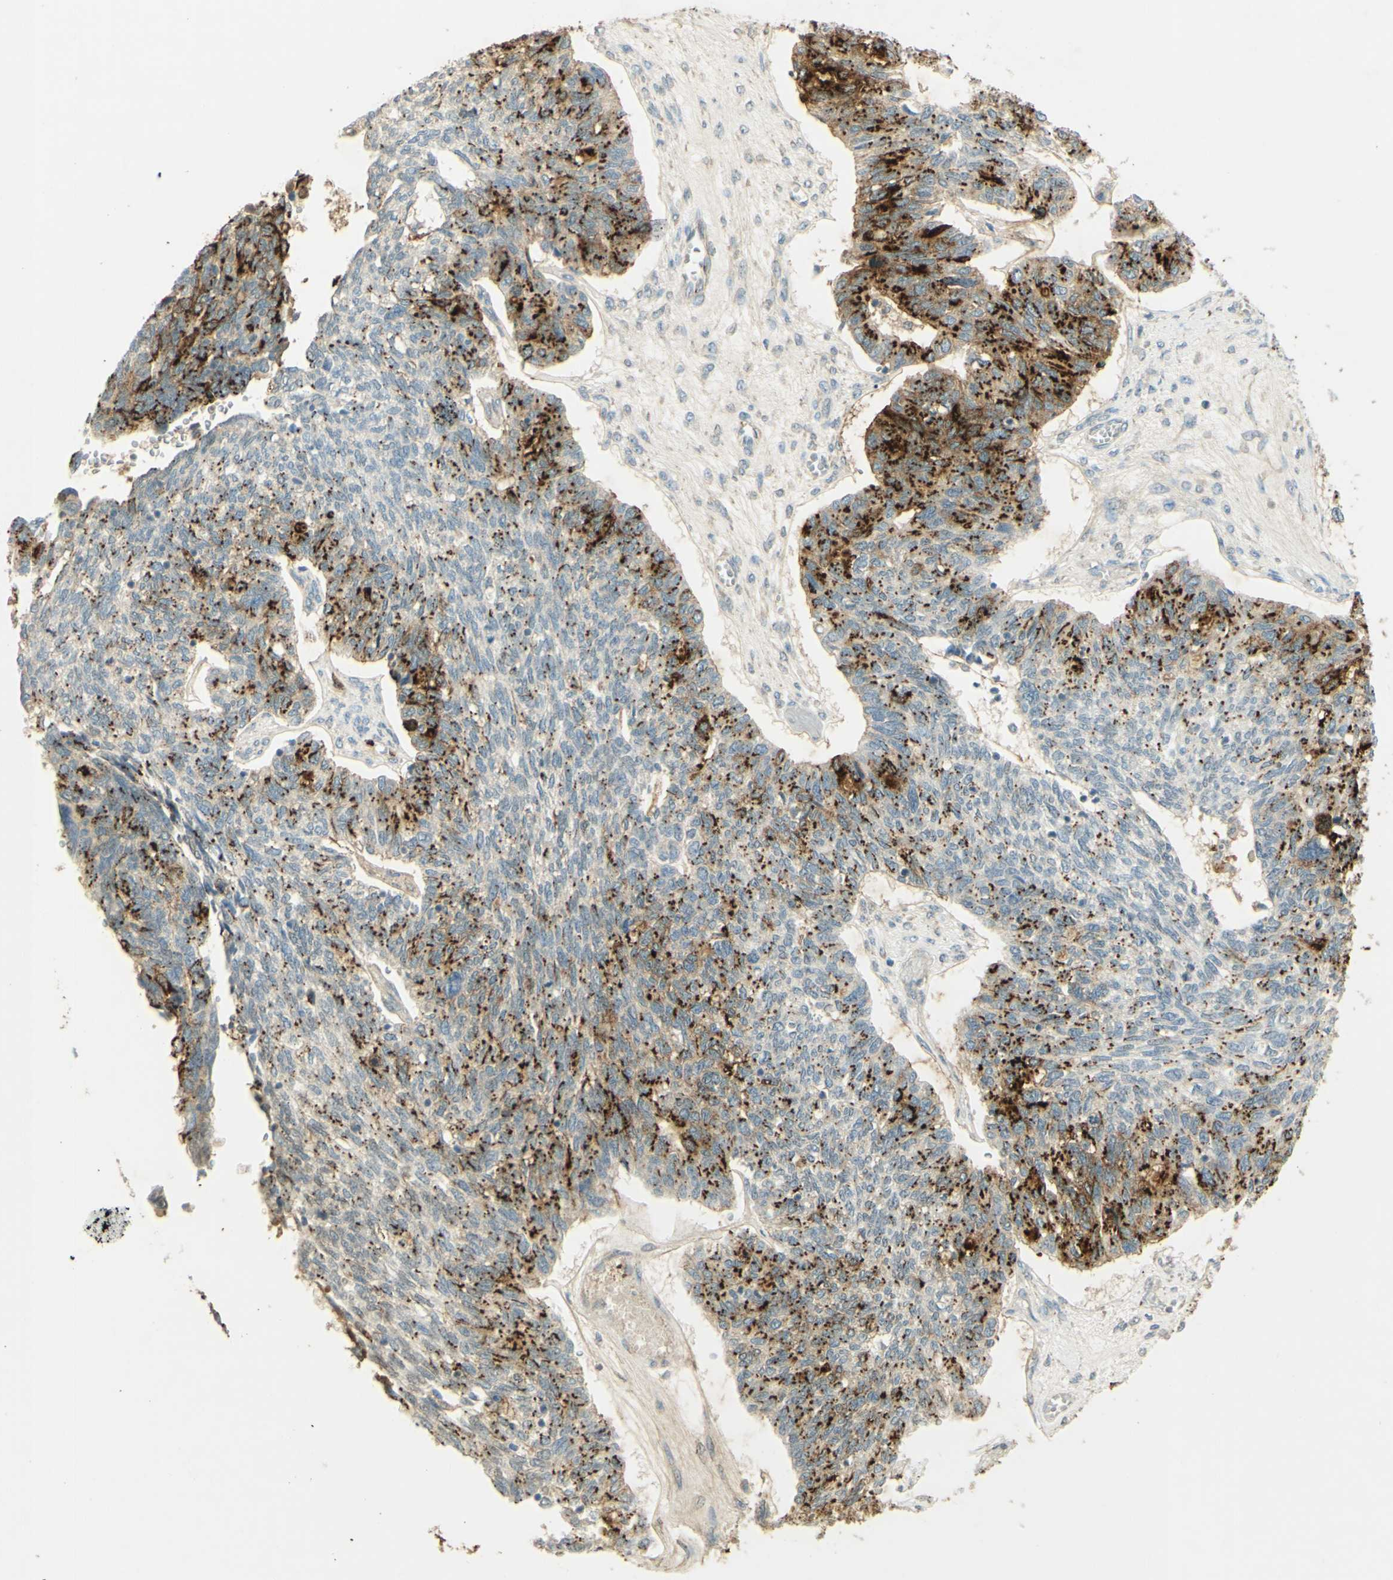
{"staining": {"intensity": "strong", "quantity": "25%-75%", "location": "cytoplasmic/membranous"}, "tissue": "ovarian cancer", "cell_type": "Tumor cells", "image_type": "cancer", "snomed": [{"axis": "morphology", "description": "Cystadenocarcinoma, serous, NOS"}, {"axis": "topography", "description": "Ovary"}], "caption": "The micrograph reveals staining of serous cystadenocarcinoma (ovarian), revealing strong cytoplasmic/membranous protein staining (brown color) within tumor cells.", "gene": "TNN", "patient": {"sex": "female", "age": 79}}